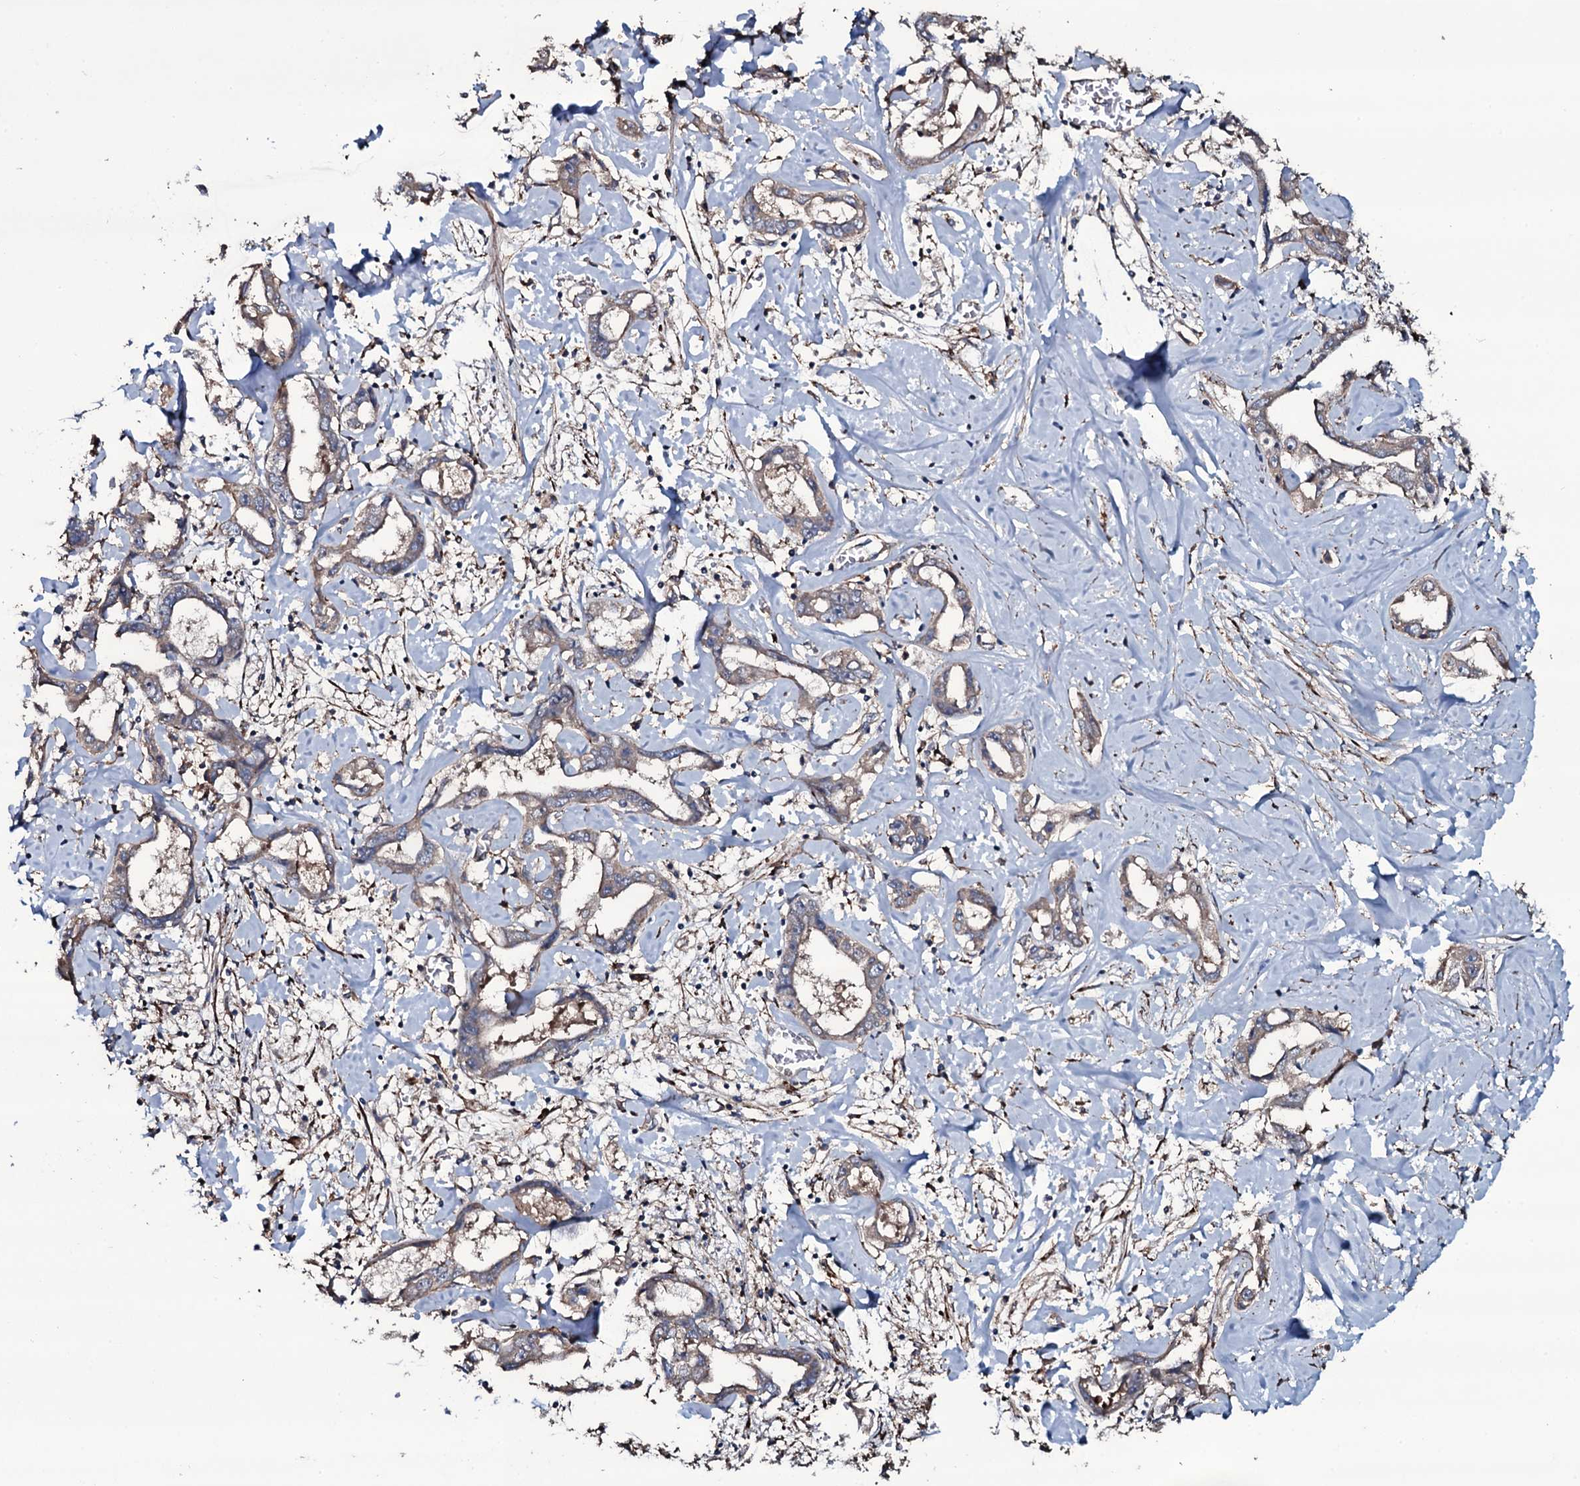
{"staining": {"intensity": "weak", "quantity": ">75%", "location": "cytoplasmic/membranous"}, "tissue": "liver cancer", "cell_type": "Tumor cells", "image_type": "cancer", "snomed": [{"axis": "morphology", "description": "Cholangiocarcinoma"}, {"axis": "topography", "description": "Liver"}], "caption": "This is a histology image of IHC staining of cholangiocarcinoma (liver), which shows weak staining in the cytoplasmic/membranous of tumor cells.", "gene": "WIPF3", "patient": {"sex": "male", "age": 59}}